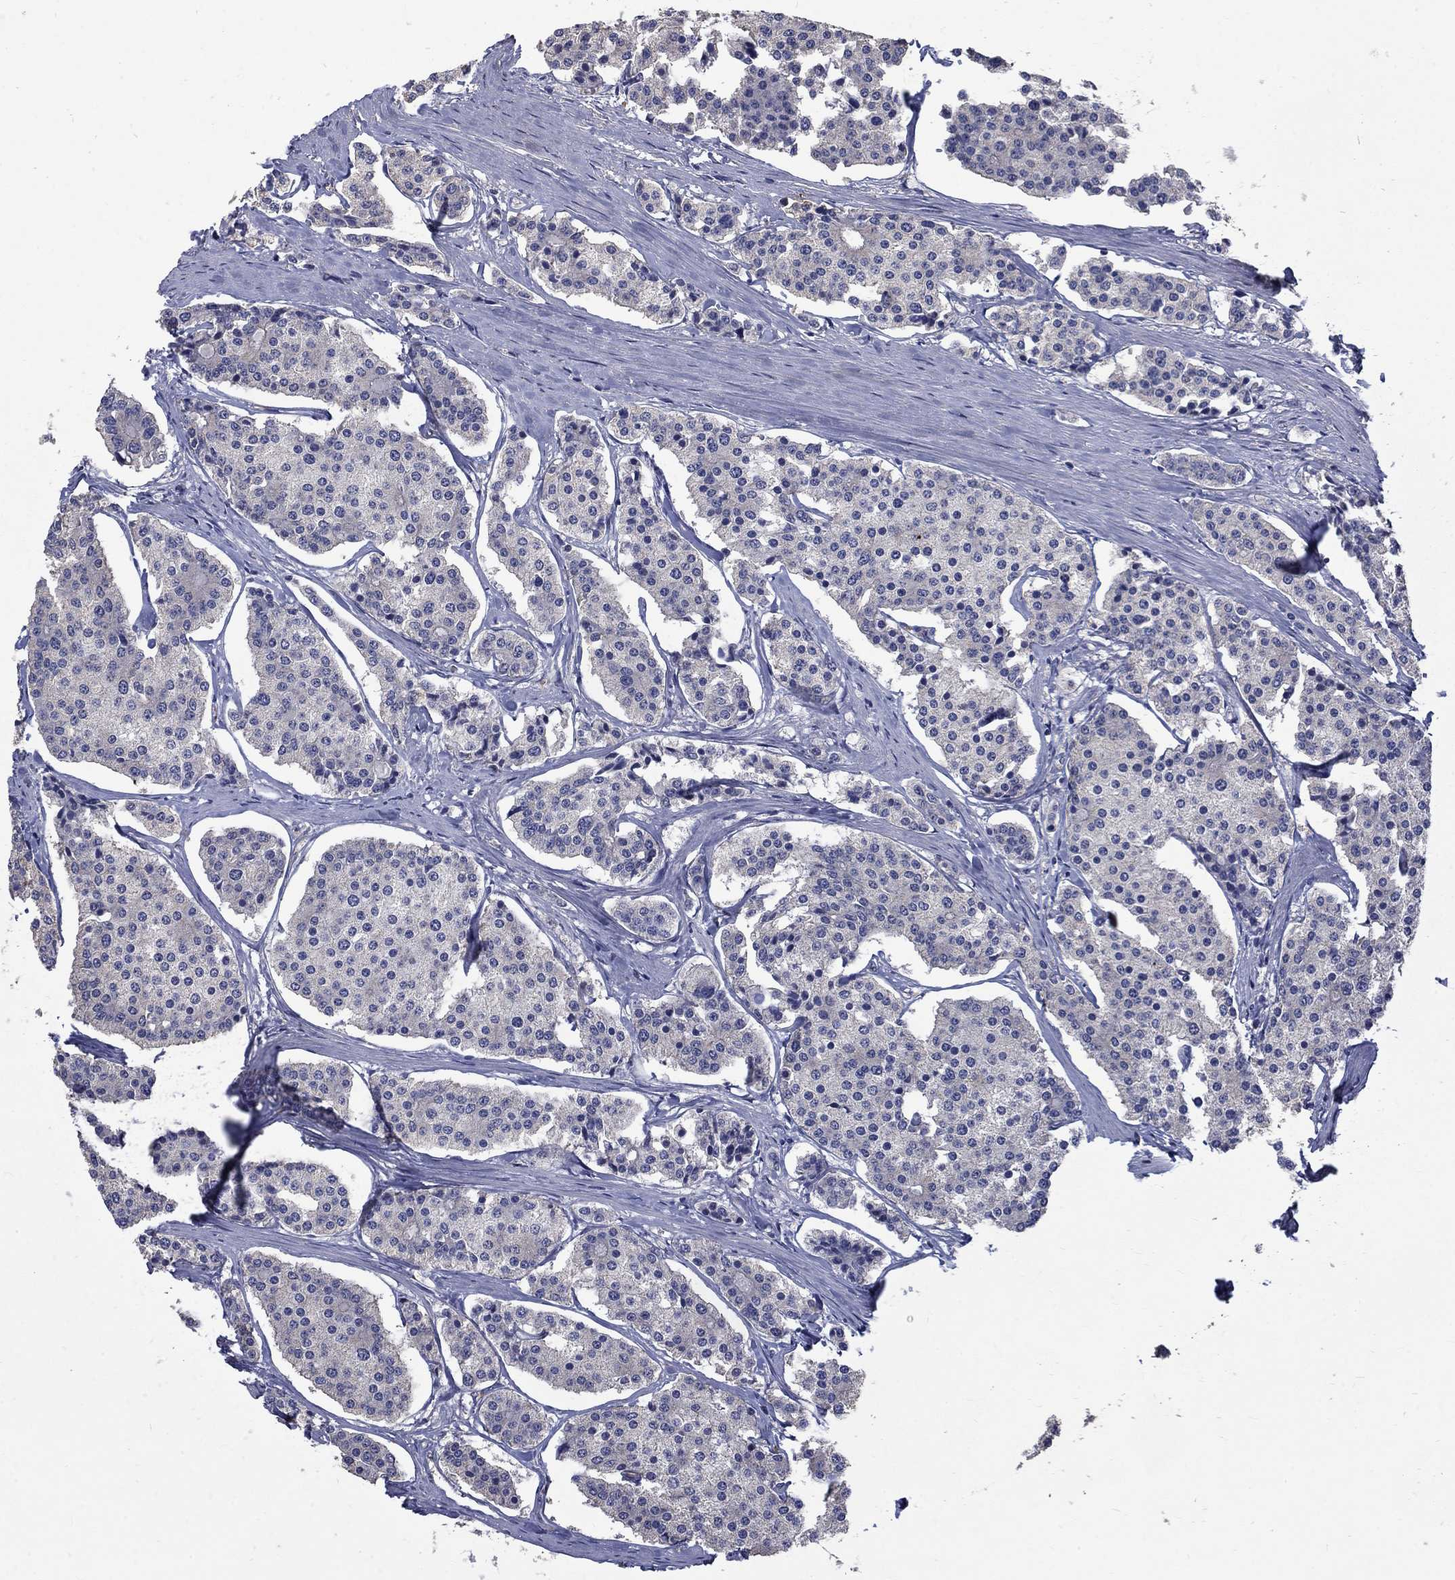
{"staining": {"intensity": "negative", "quantity": "none", "location": "none"}, "tissue": "carcinoid", "cell_type": "Tumor cells", "image_type": "cancer", "snomed": [{"axis": "morphology", "description": "Carcinoid, malignant, NOS"}, {"axis": "topography", "description": "Small intestine"}], "caption": "This histopathology image is of carcinoid stained with IHC to label a protein in brown with the nuclei are counter-stained blue. There is no expression in tumor cells. (DAB (3,3'-diaminobenzidine) IHC, high magnification).", "gene": "HSPA12A", "patient": {"sex": "female", "age": 65}}